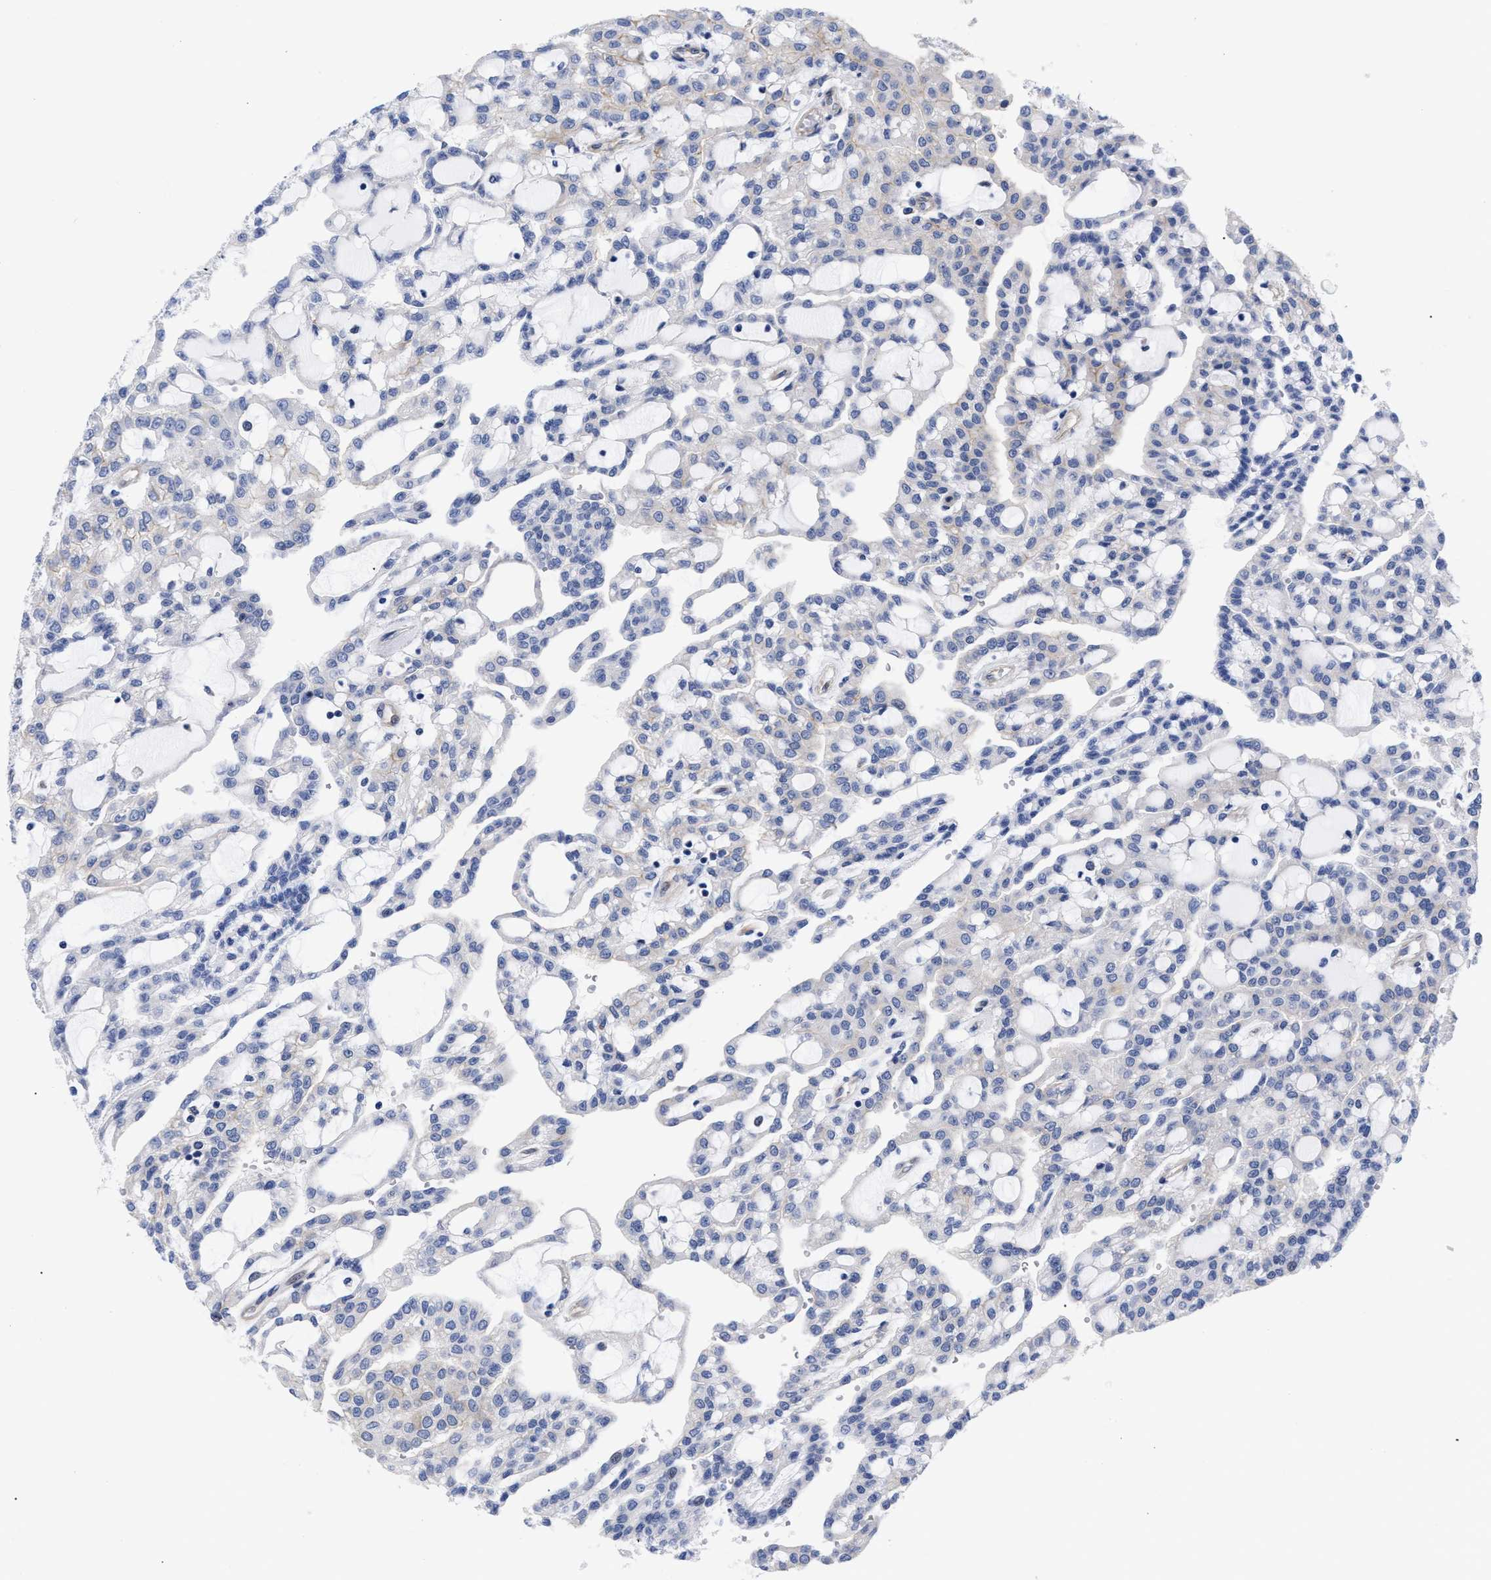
{"staining": {"intensity": "negative", "quantity": "none", "location": "none"}, "tissue": "renal cancer", "cell_type": "Tumor cells", "image_type": "cancer", "snomed": [{"axis": "morphology", "description": "Adenocarcinoma, NOS"}, {"axis": "topography", "description": "Kidney"}], "caption": "This micrograph is of renal adenocarcinoma stained with immunohistochemistry (IHC) to label a protein in brown with the nuclei are counter-stained blue. There is no expression in tumor cells.", "gene": "IRAG2", "patient": {"sex": "male", "age": 63}}